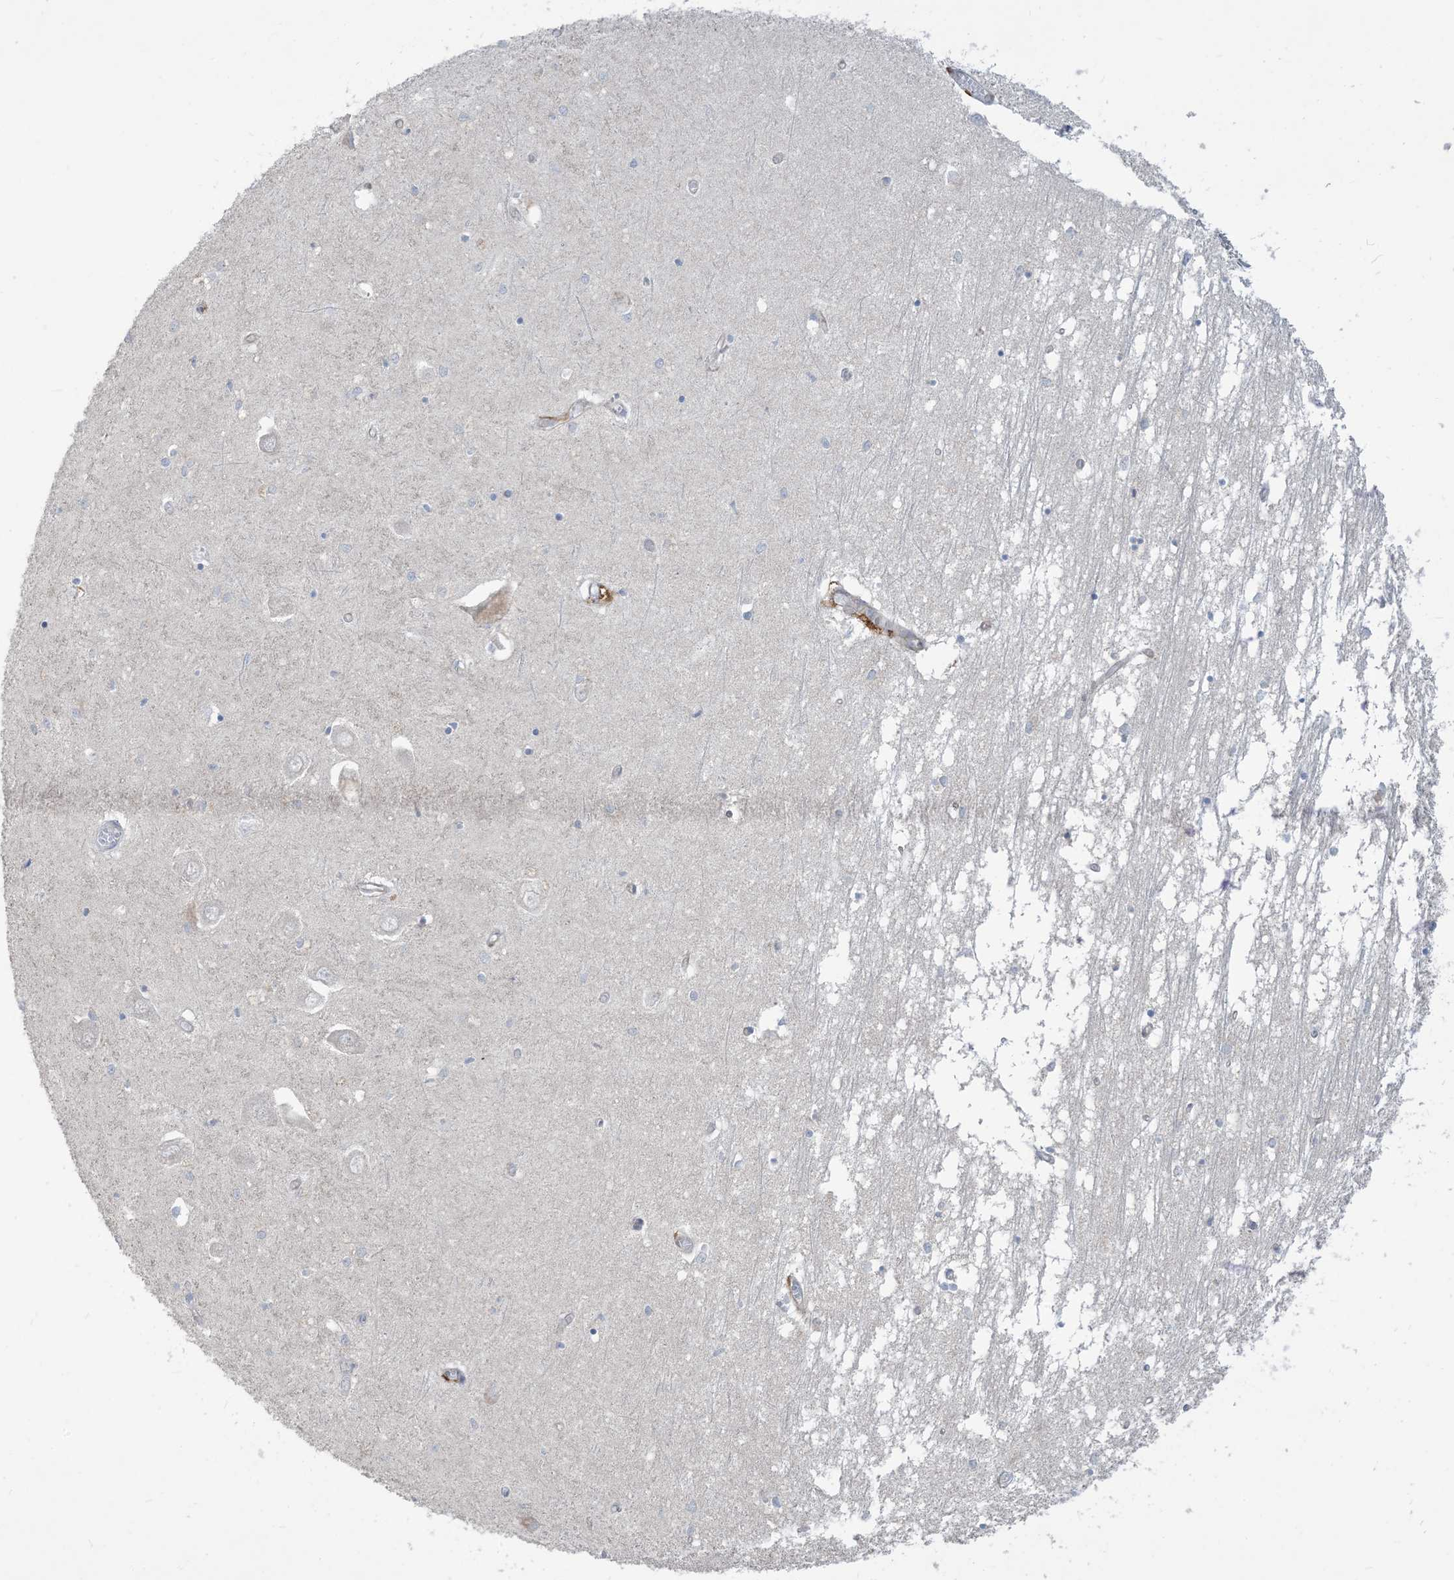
{"staining": {"intensity": "negative", "quantity": "none", "location": "none"}, "tissue": "hippocampus", "cell_type": "Glial cells", "image_type": "normal", "snomed": [{"axis": "morphology", "description": "Normal tissue, NOS"}, {"axis": "topography", "description": "Hippocampus"}], "caption": "Glial cells are negative for protein expression in benign human hippocampus. (DAB (3,3'-diaminobenzidine) IHC visualized using brightfield microscopy, high magnification).", "gene": "PEAR1", "patient": {"sex": "male", "age": 70}}